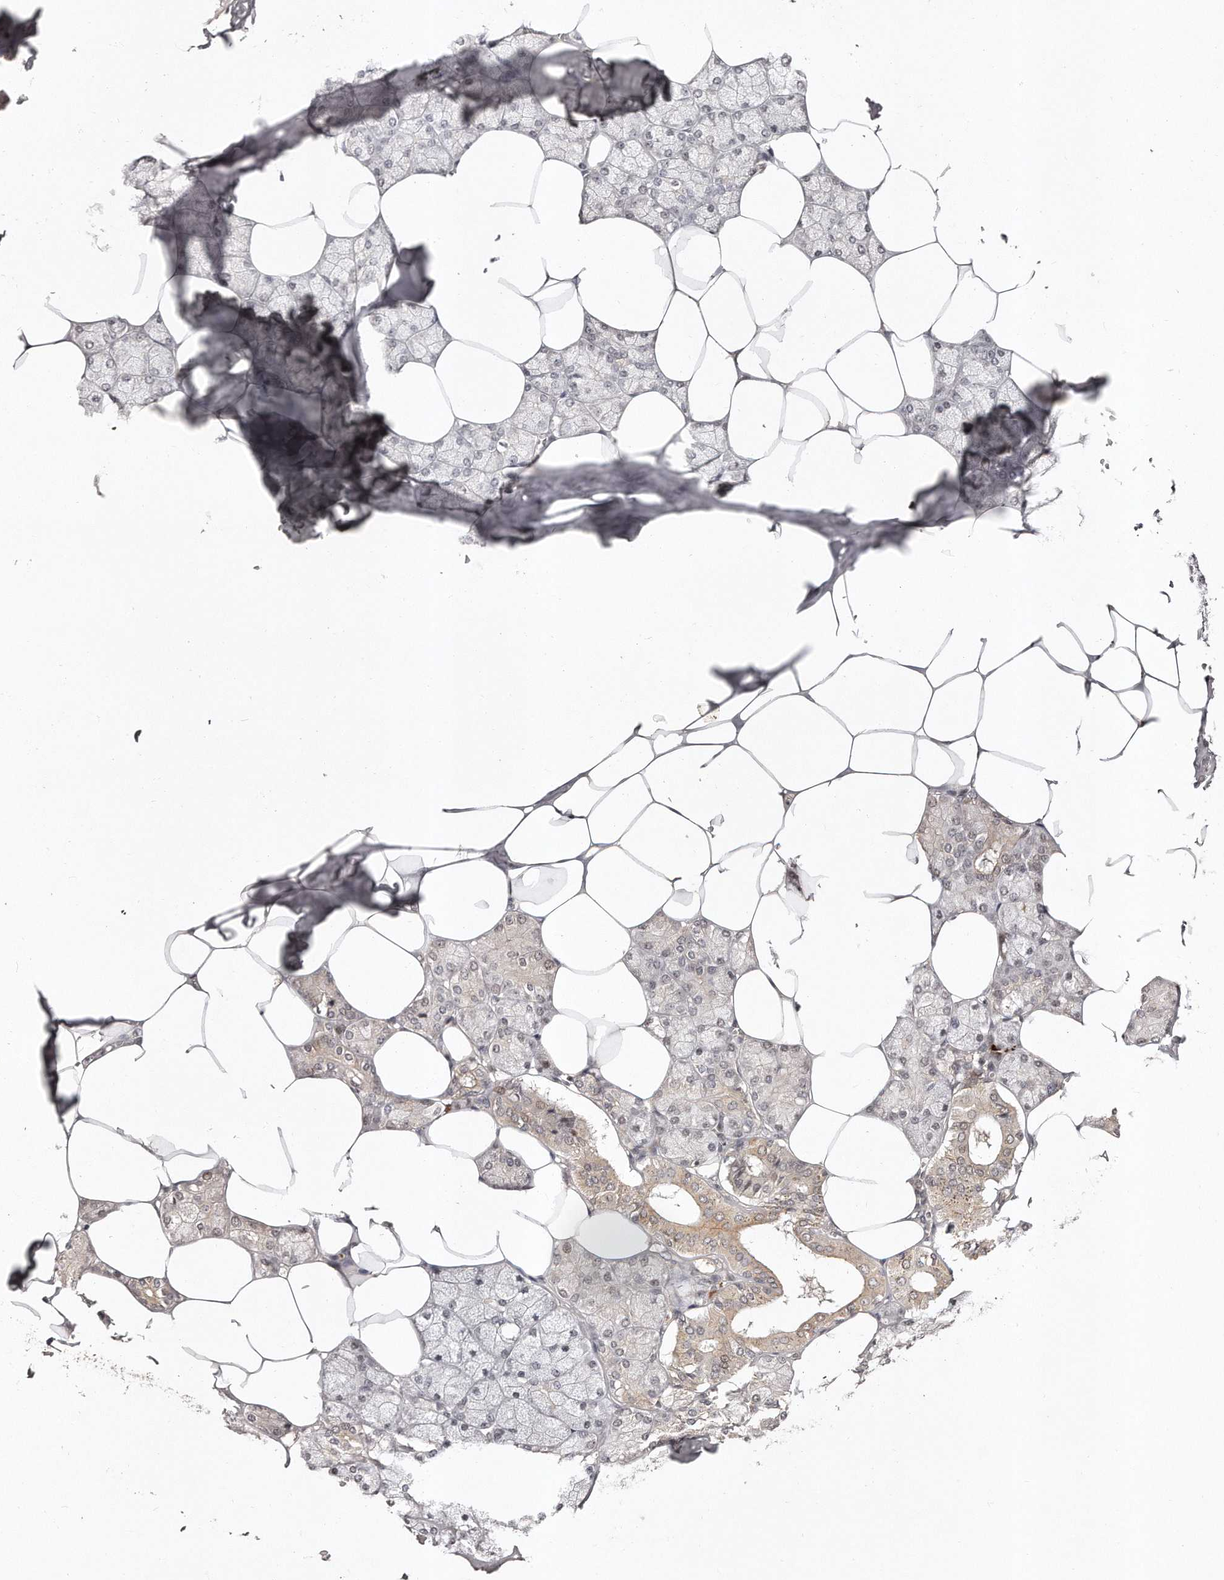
{"staining": {"intensity": "weak", "quantity": "25%-75%", "location": "cytoplasmic/membranous,nuclear"}, "tissue": "salivary gland", "cell_type": "Glandular cells", "image_type": "normal", "snomed": [{"axis": "morphology", "description": "Normal tissue, NOS"}, {"axis": "topography", "description": "Salivary gland"}], "caption": "The image displays immunohistochemical staining of unremarkable salivary gland. There is weak cytoplasmic/membranous,nuclear staining is identified in about 25%-75% of glandular cells.", "gene": "SOX4", "patient": {"sex": "male", "age": 62}}